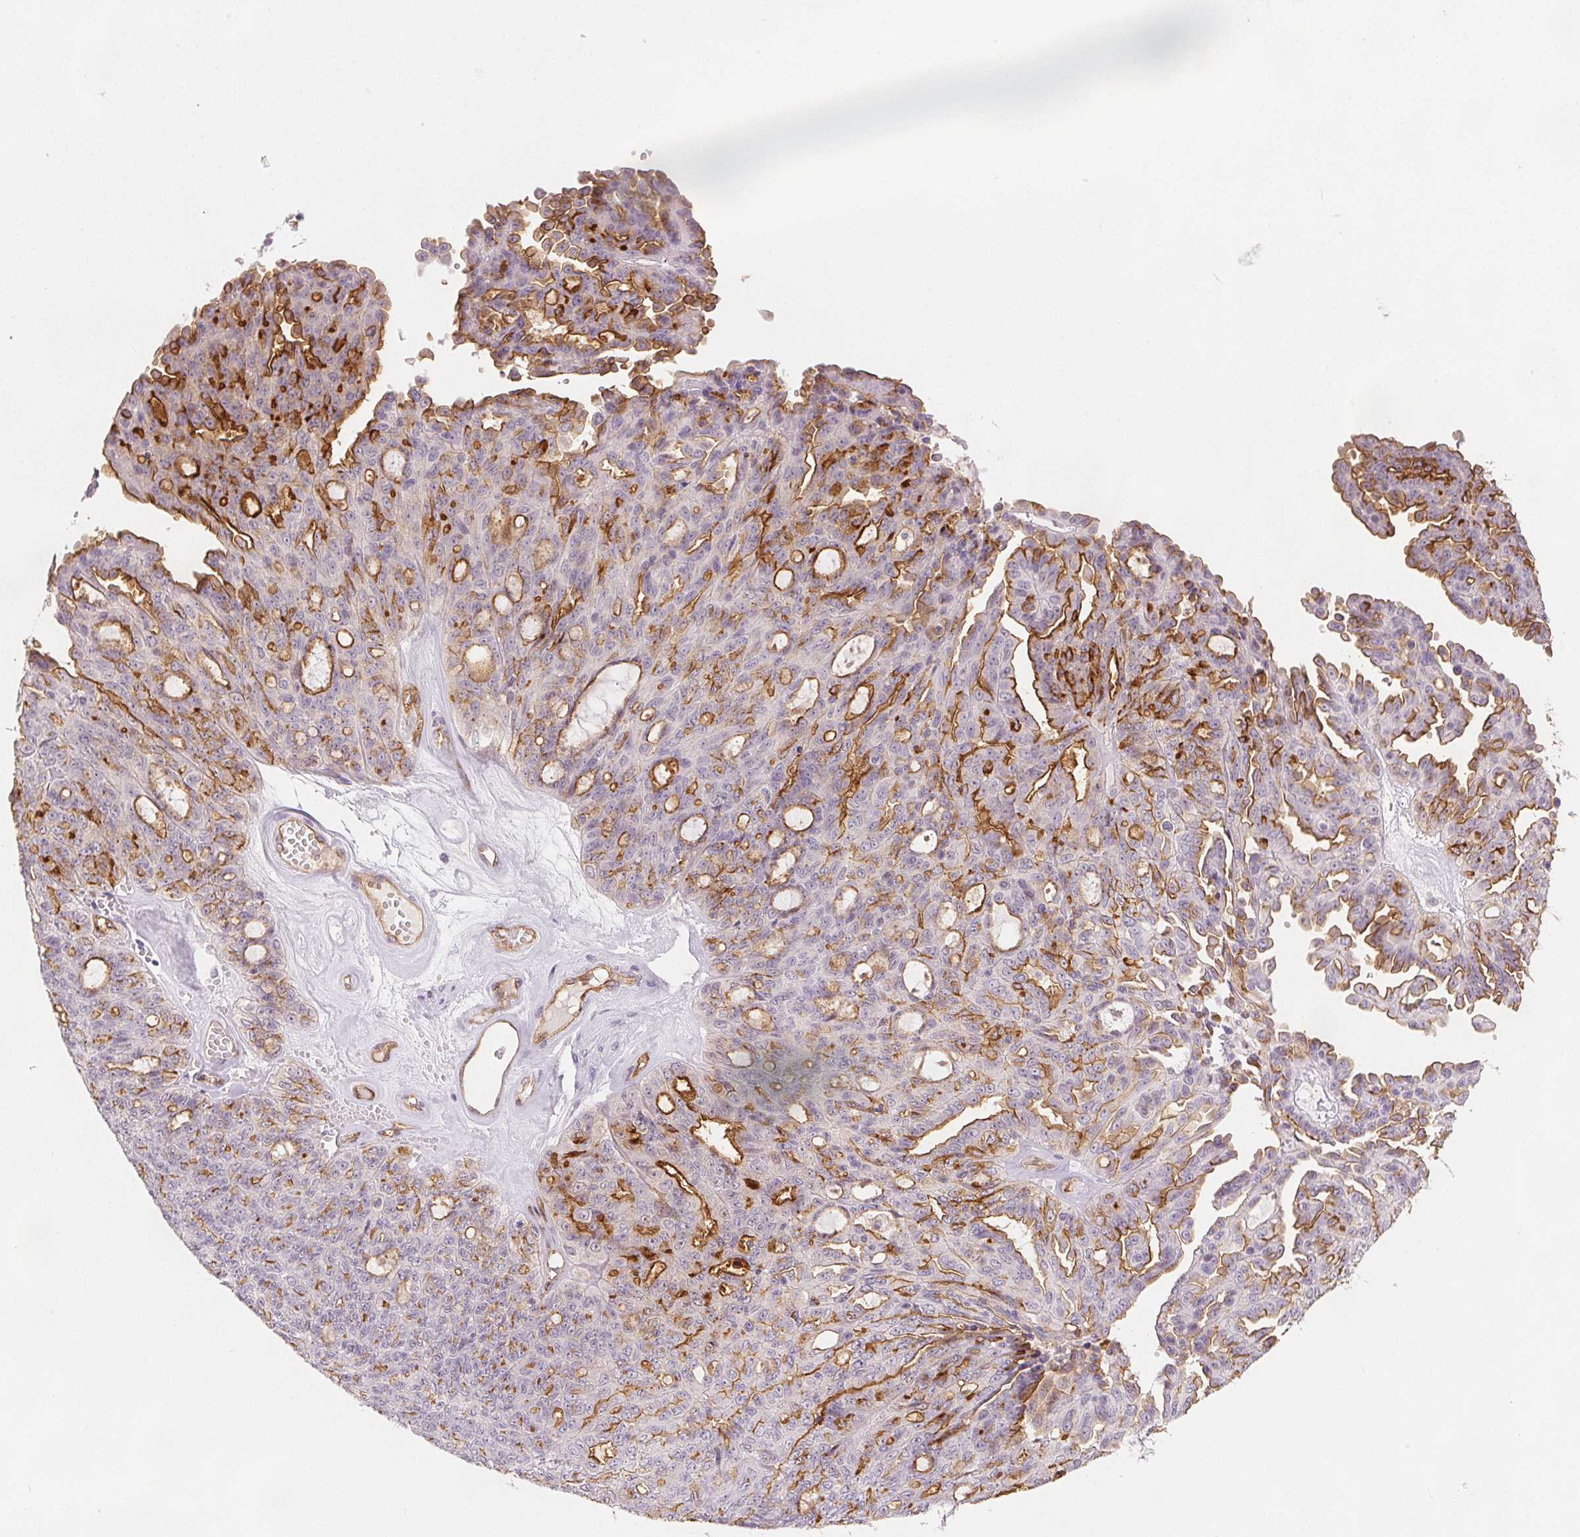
{"staining": {"intensity": "strong", "quantity": "25%-75%", "location": "cytoplasmic/membranous"}, "tissue": "ovarian cancer", "cell_type": "Tumor cells", "image_type": "cancer", "snomed": [{"axis": "morphology", "description": "Cystadenocarcinoma, serous, NOS"}, {"axis": "topography", "description": "Ovary"}], "caption": "Ovarian cancer (serous cystadenocarcinoma) stained for a protein reveals strong cytoplasmic/membranous positivity in tumor cells.", "gene": "PODXL", "patient": {"sex": "female", "age": 71}}